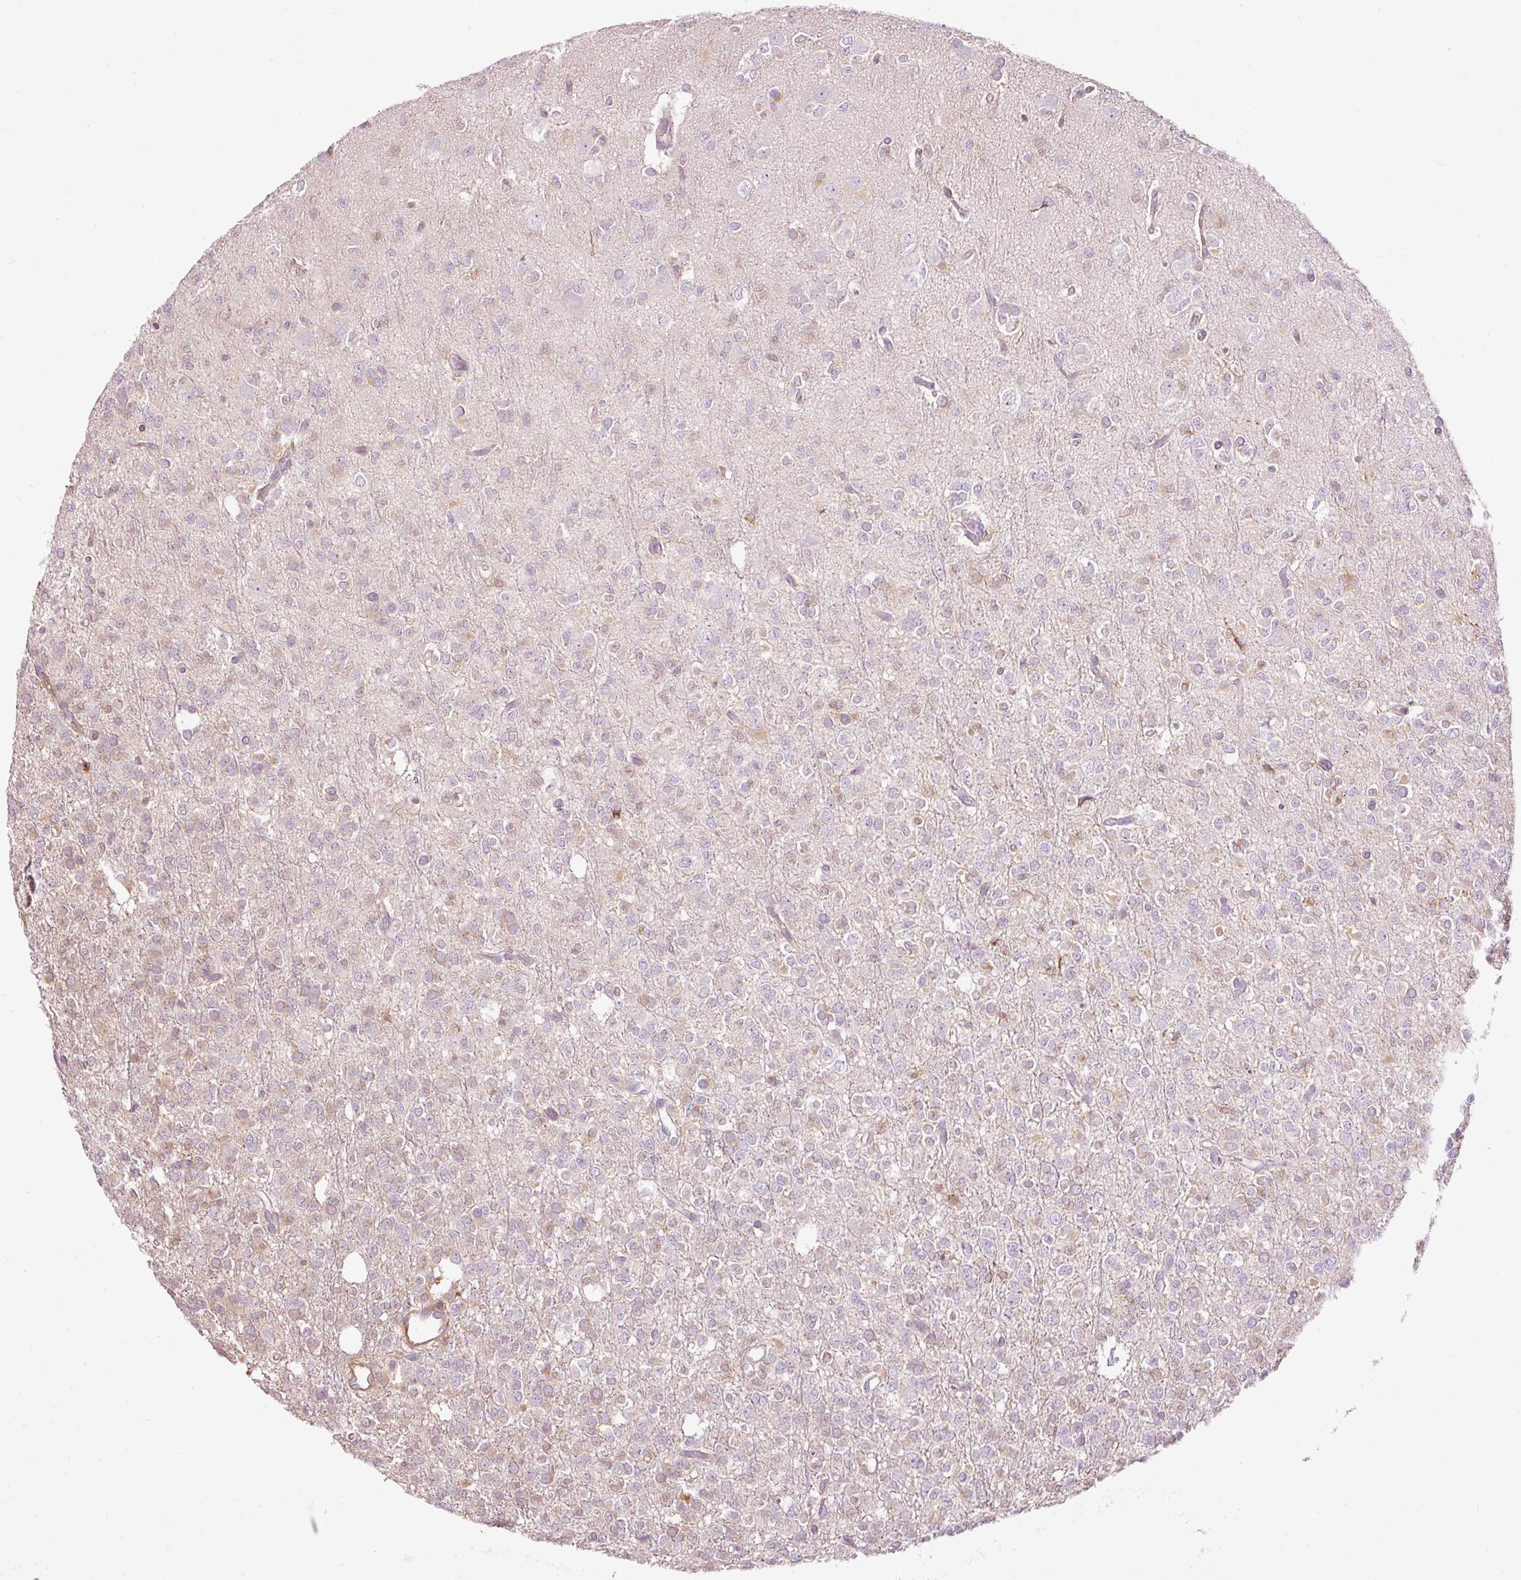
{"staining": {"intensity": "negative", "quantity": "none", "location": "none"}, "tissue": "glioma", "cell_type": "Tumor cells", "image_type": "cancer", "snomed": [{"axis": "morphology", "description": "Glioma, malignant, Low grade"}, {"axis": "topography", "description": "Brain"}], "caption": "Tumor cells are negative for brown protein staining in malignant low-grade glioma.", "gene": "FCRL4", "patient": {"sex": "female", "age": 33}}